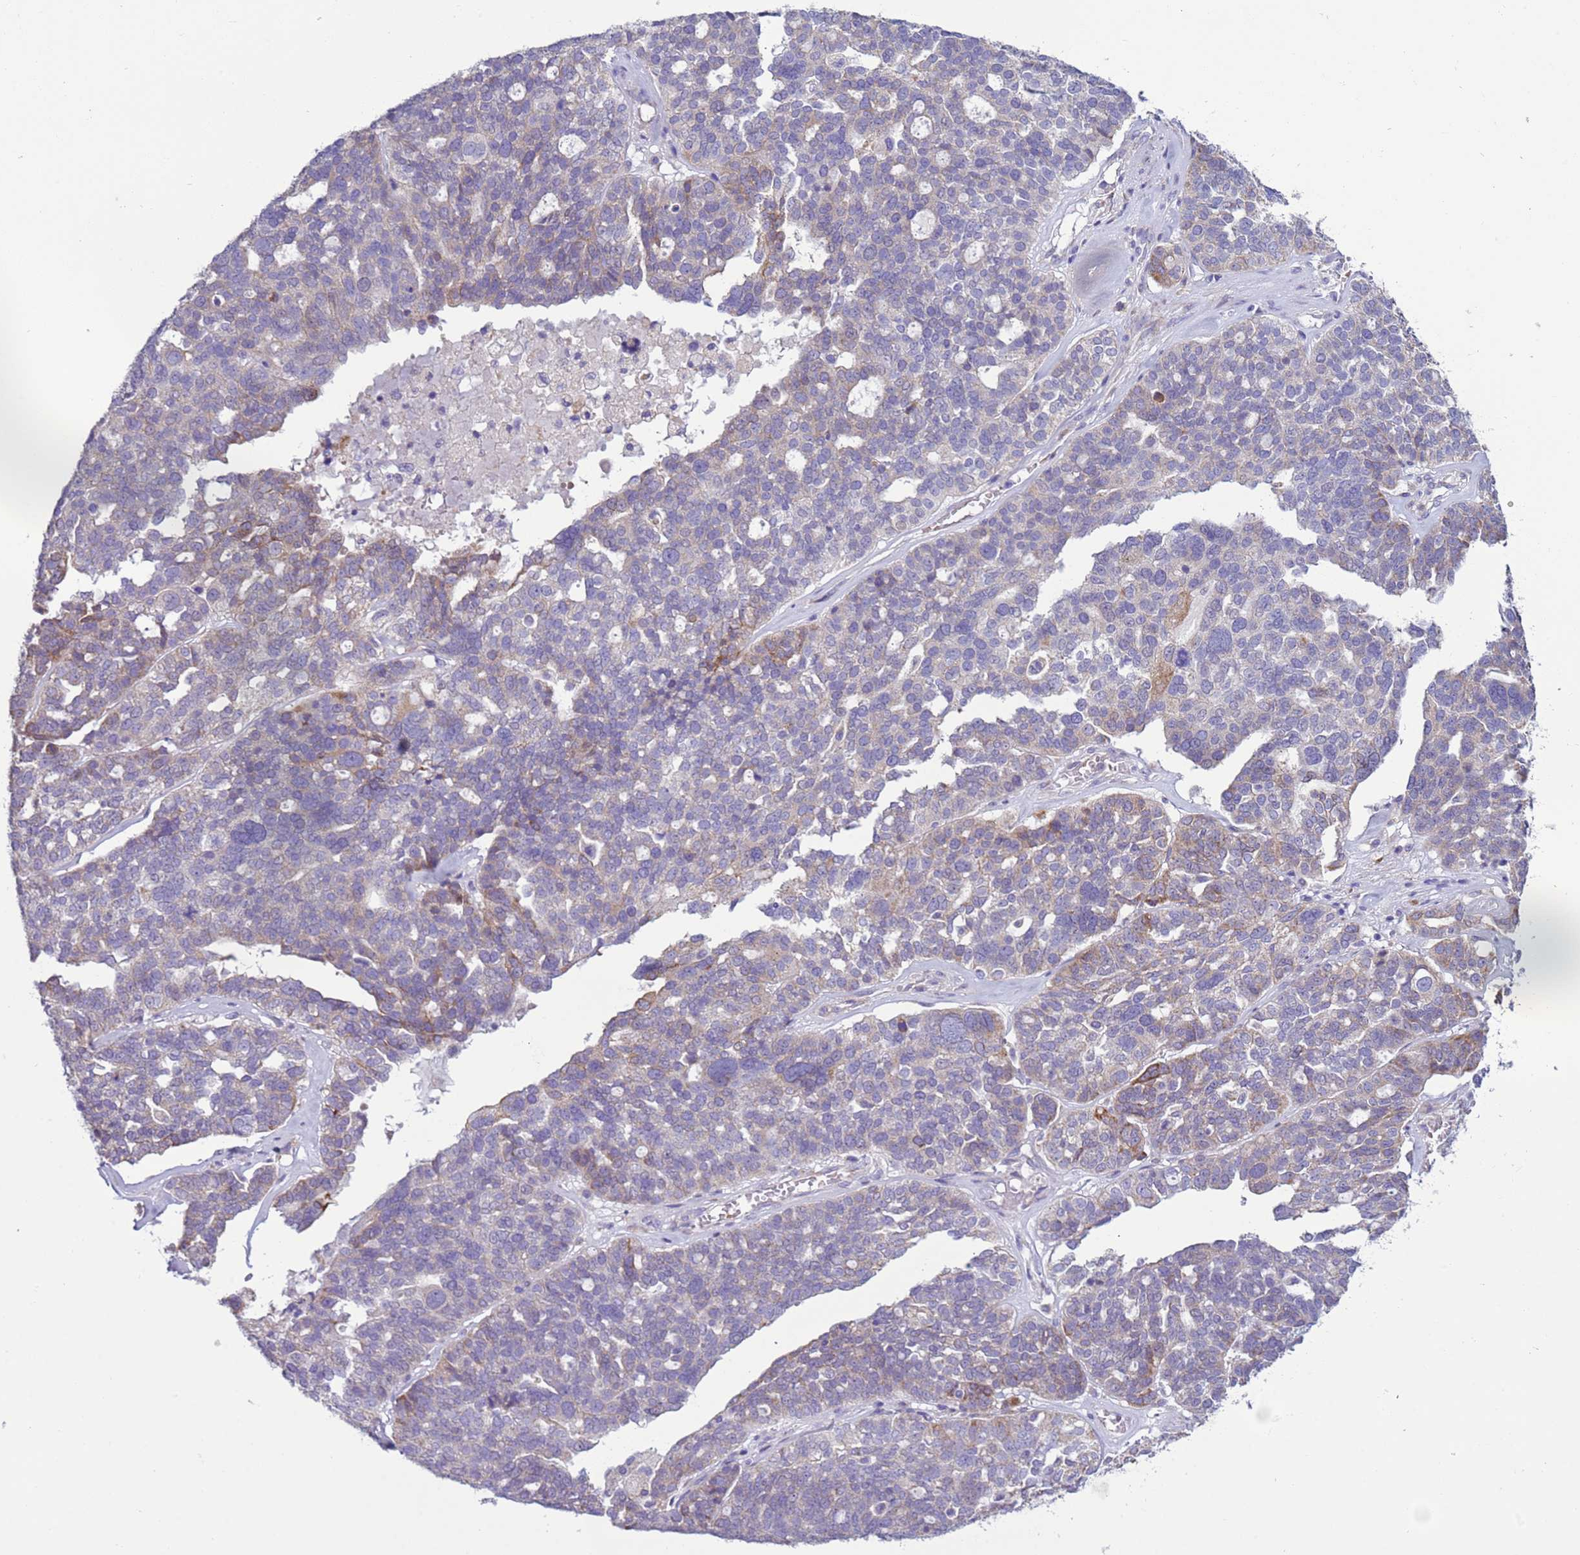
{"staining": {"intensity": "weak", "quantity": "<25%", "location": "cytoplasmic/membranous"}, "tissue": "ovarian cancer", "cell_type": "Tumor cells", "image_type": "cancer", "snomed": [{"axis": "morphology", "description": "Cystadenocarcinoma, serous, NOS"}, {"axis": "topography", "description": "Ovary"}], "caption": "Human ovarian cancer stained for a protein using IHC displays no positivity in tumor cells.", "gene": "ABHD17B", "patient": {"sex": "female", "age": 59}}